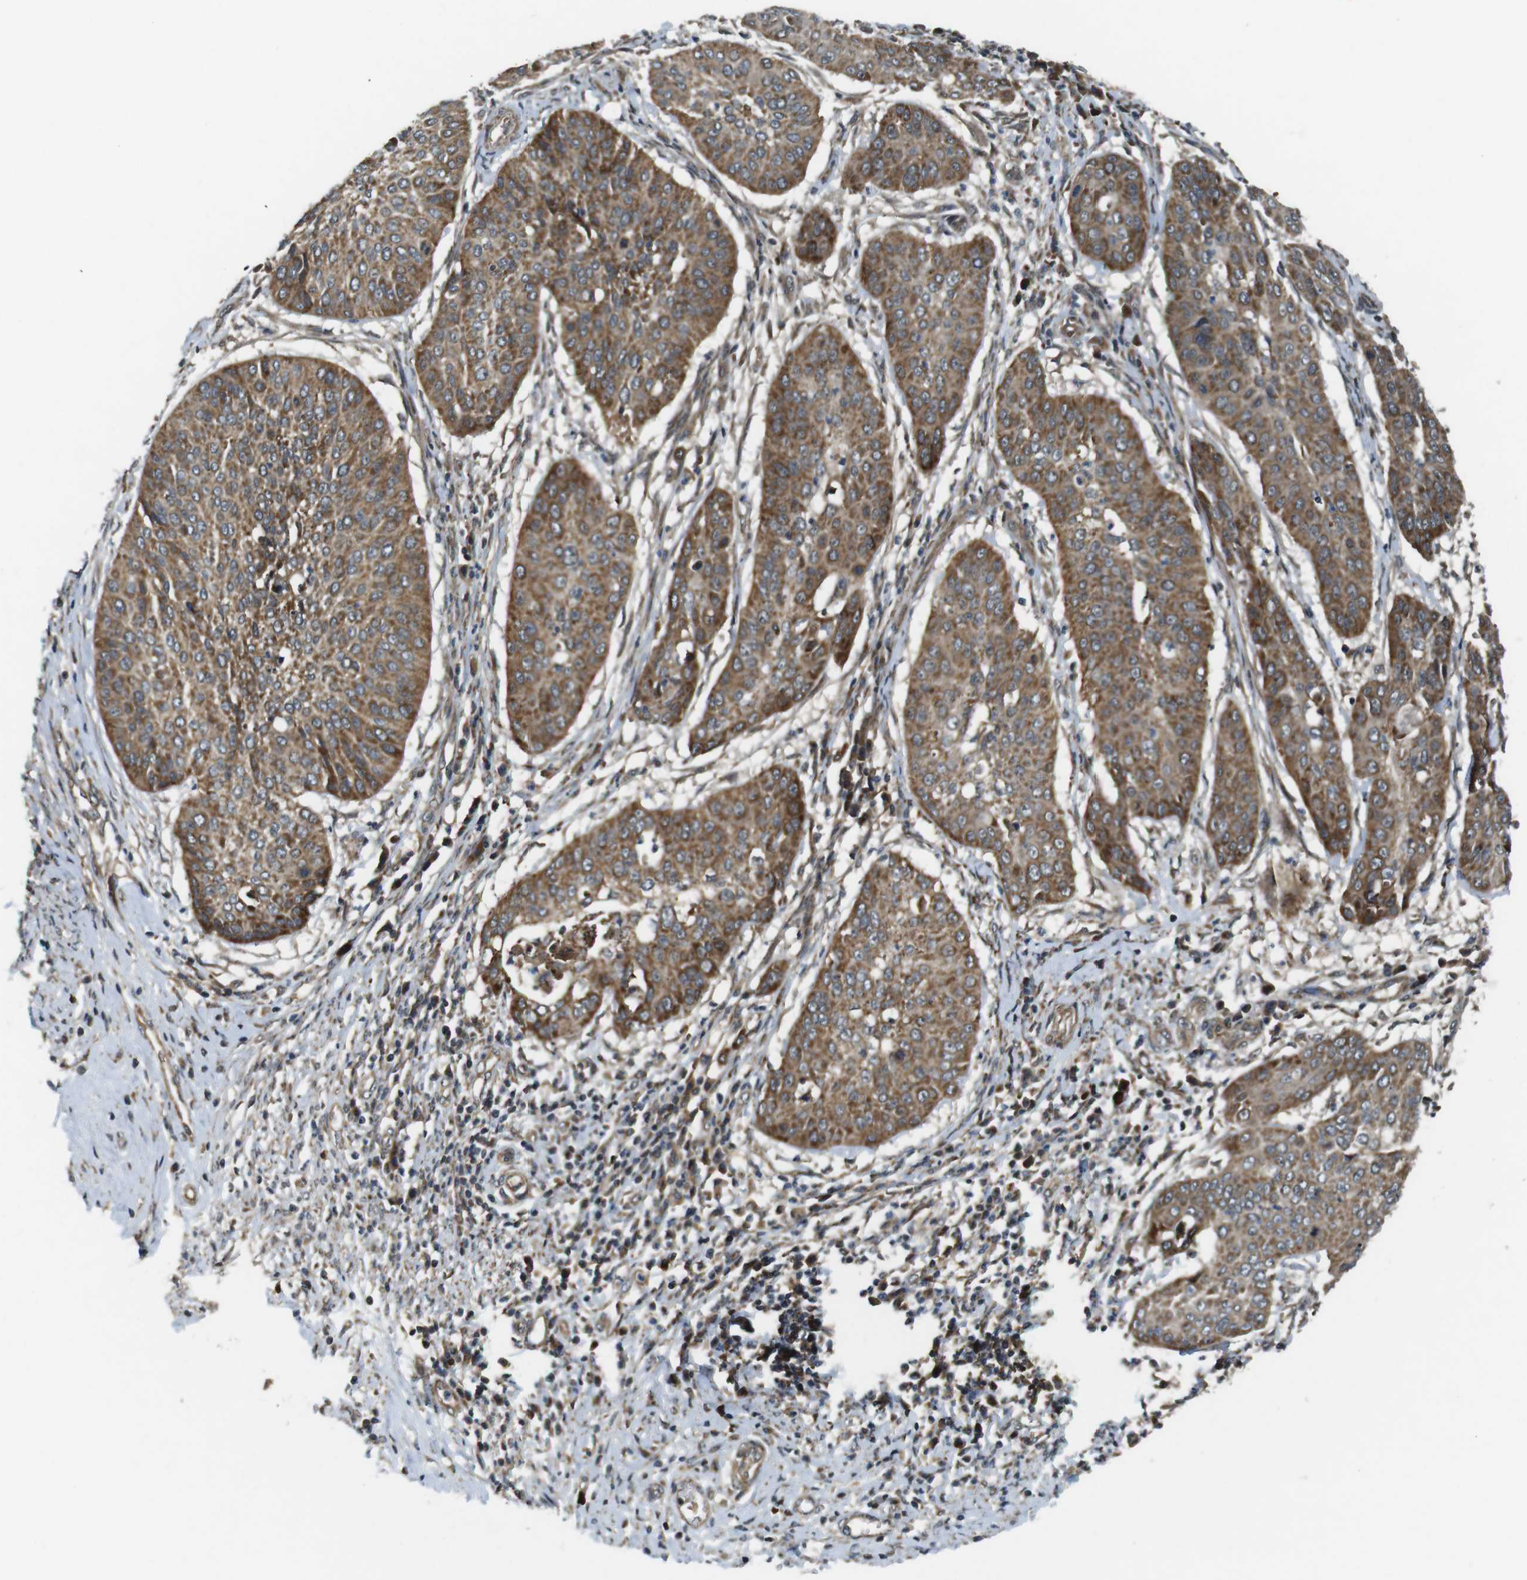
{"staining": {"intensity": "moderate", "quantity": ">75%", "location": "cytoplasmic/membranous"}, "tissue": "cervical cancer", "cell_type": "Tumor cells", "image_type": "cancer", "snomed": [{"axis": "morphology", "description": "Normal tissue, NOS"}, {"axis": "morphology", "description": "Squamous cell carcinoma, NOS"}, {"axis": "topography", "description": "Cervix"}], "caption": "The photomicrograph reveals staining of cervical squamous cell carcinoma, revealing moderate cytoplasmic/membranous protein expression (brown color) within tumor cells.", "gene": "IFFO2", "patient": {"sex": "female", "age": 39}}